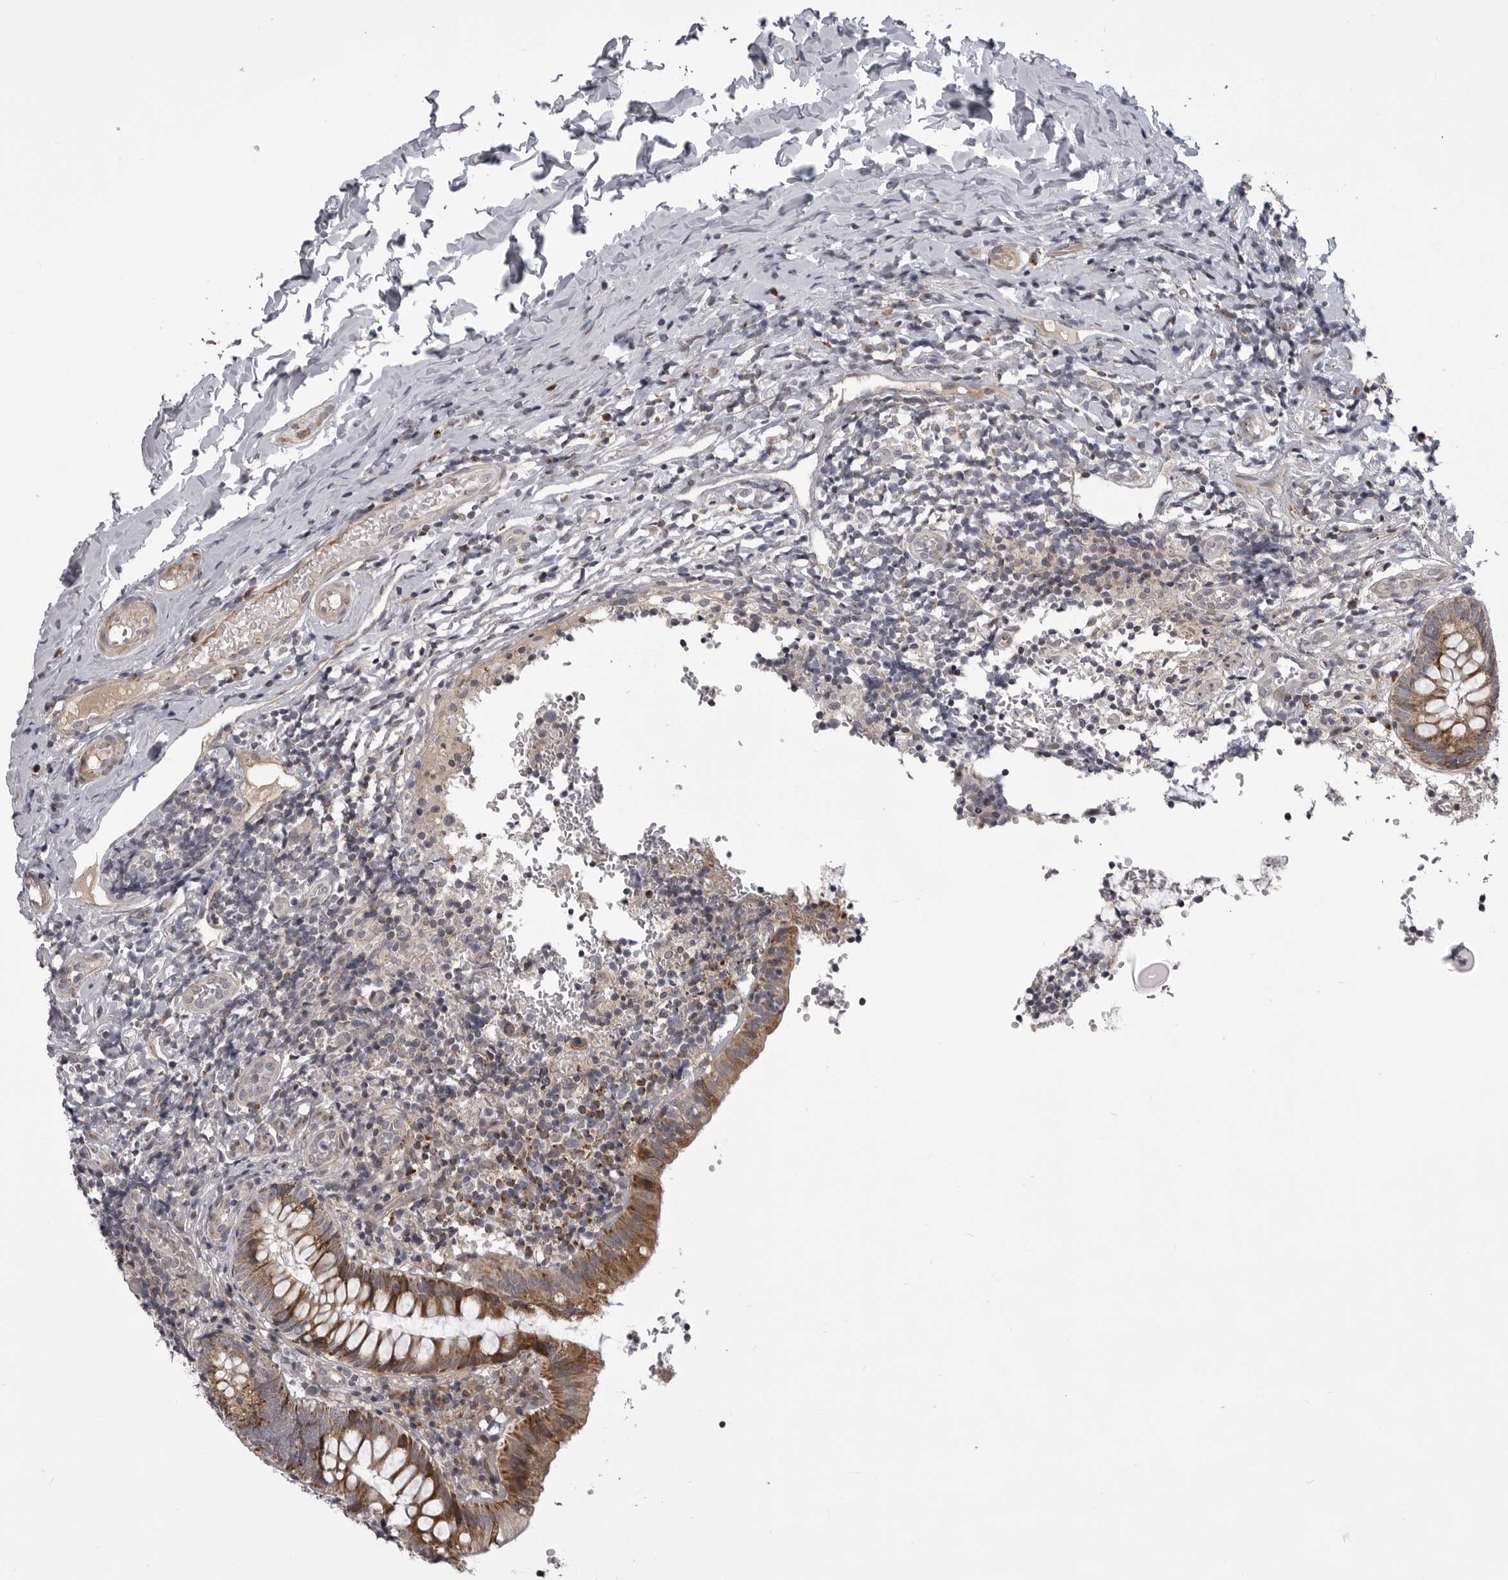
{"staining": {"intensity": "moderate", "quantity": ">75%", "location": "cytoplasmic/membranous"}, "tissue": "appendix", "cell_type": "Glandular cells", "image_type": "normal", "snomed": [{"axis": "morphology", "description": "Normal tissue, NOS"}, {"axis": "topography", "description": "Appendix"}], "caption": "A brown stain highlights moderate cytoplasmic/membranous staining of a protein in glandular cells of unremarkable appendix.", "gene": "TMPRSS11F", "patient": {"sex": "male", "age": 8}}